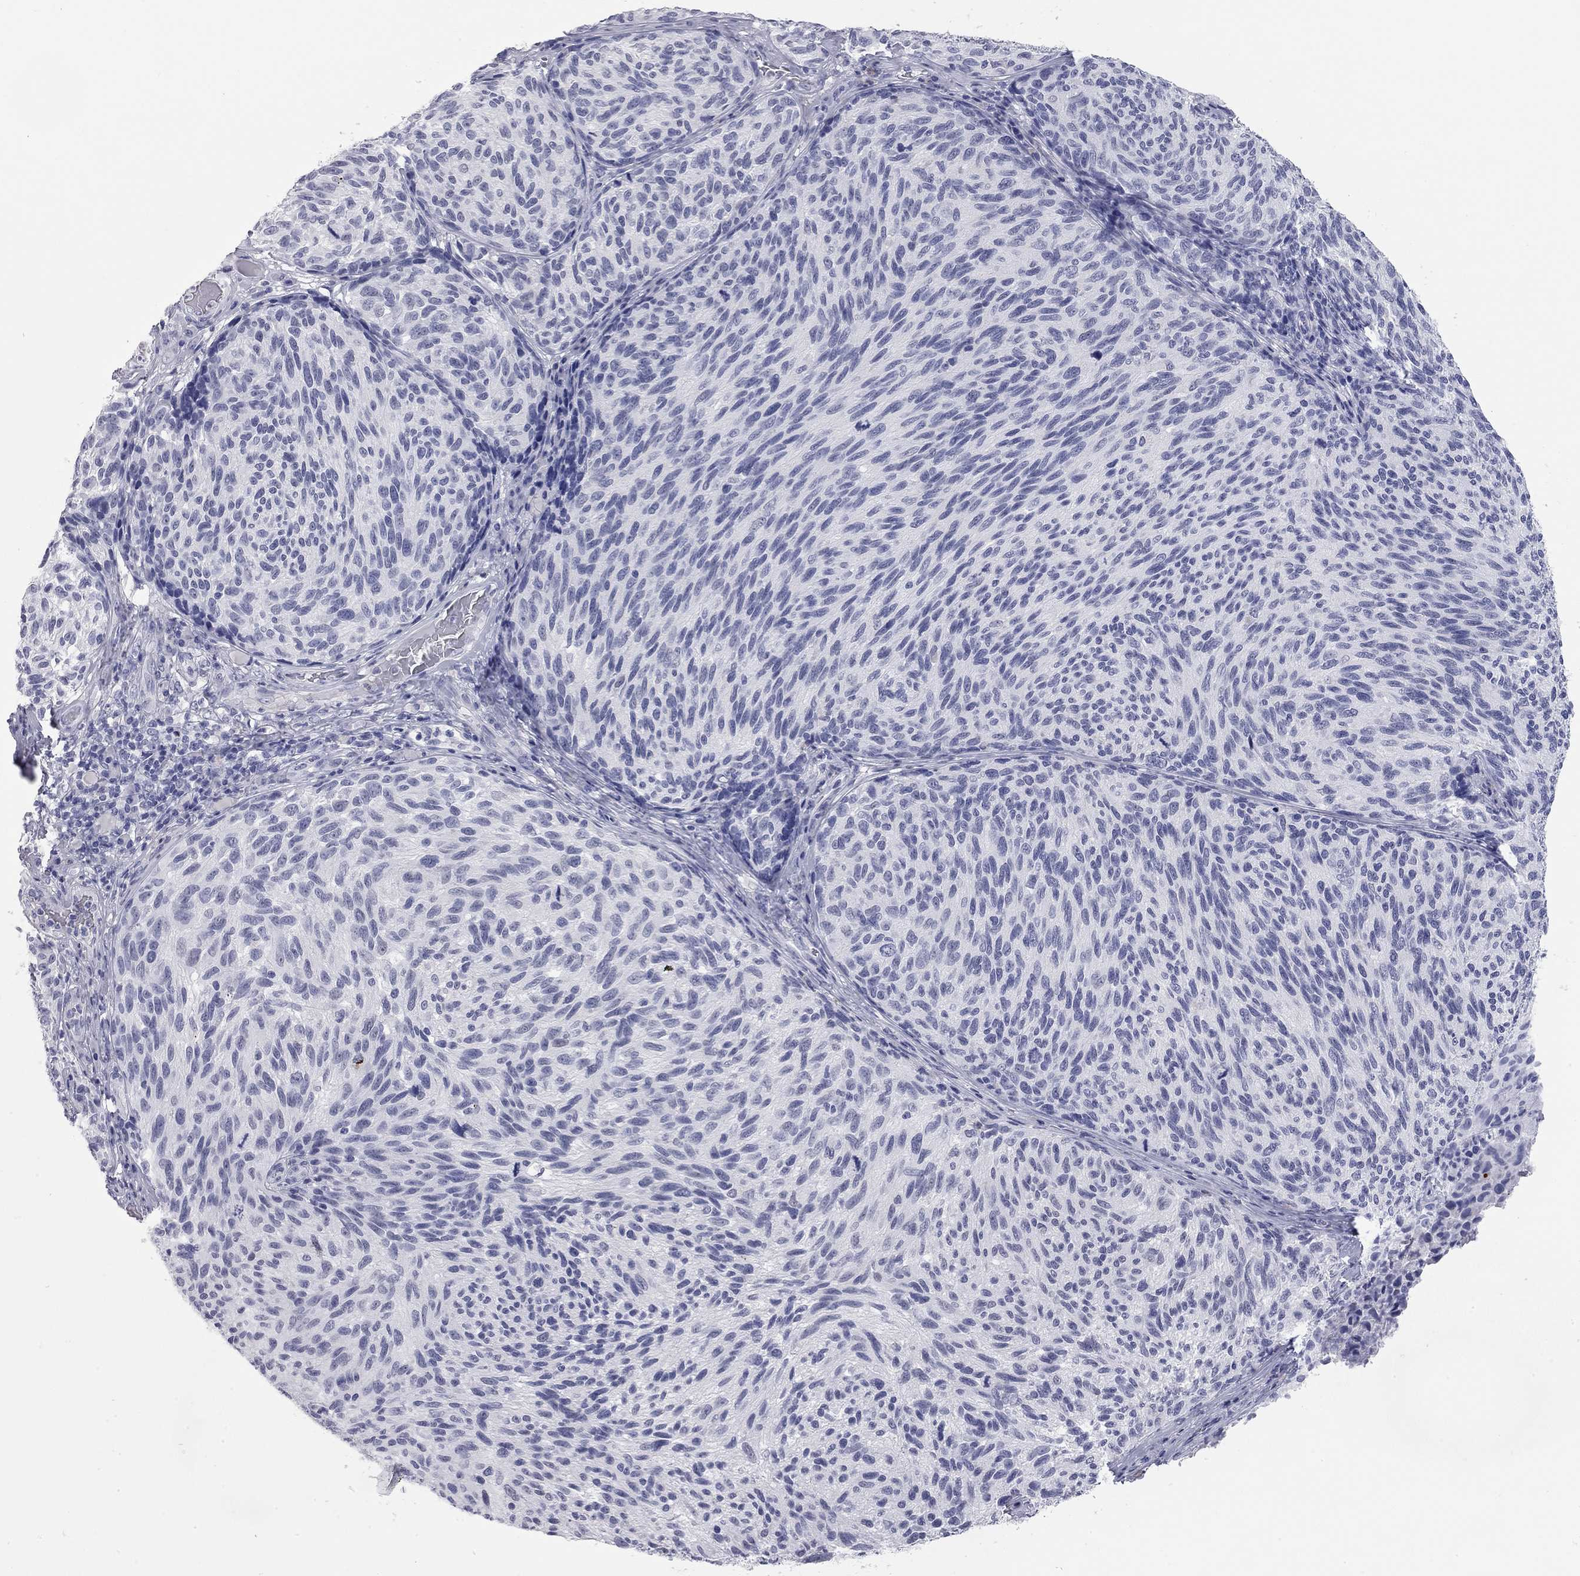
{"staining": {"intensity": "negative", "quantity": "none", "location": "none"}, "tissue": "melanoma", "cell_type": "Tumor cells", "image_type": "cancer", "snomed": [{"axis": "morphology", "description": "Malignant melanoma, NOS"}, {"axis": "topography", "description": "Skin"}], "caption": "Photomicrograph shows no significant protein staining in tumor cells of melanoma. Nuclei are stained in blue.", "gene": "AK8", "patient": {"sex": "female", "age": 73}}